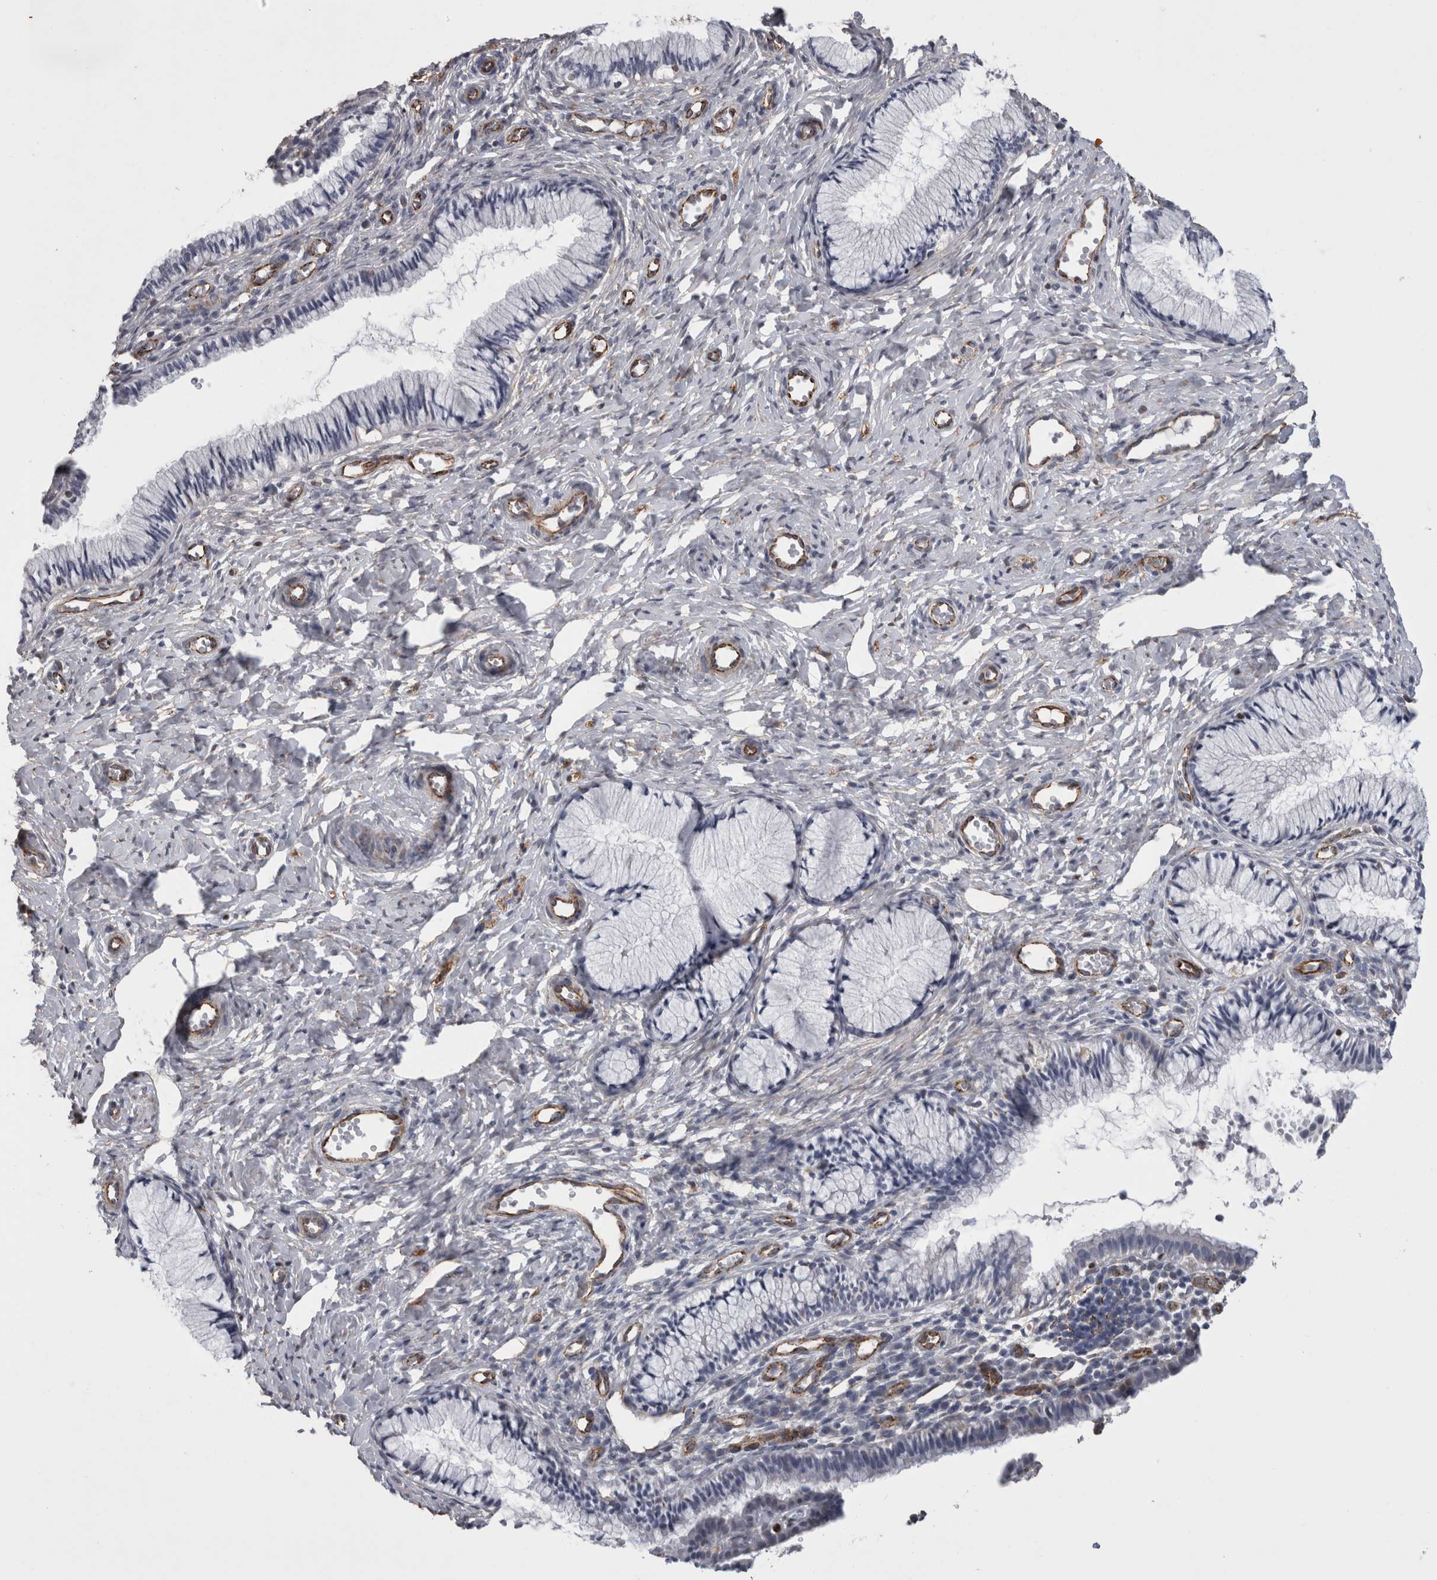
{"staining": {"intensity": "negative", "quantity": "none", "location": "none"}, "tissue": "cervix", "cell_type": "Glandular cells", "image_type": "normal", "snomed": [{"axis": "morphology", "description": "Normal tissue, NOS"}, {"axis": "topography", "description": "Cervix"}], "caption": "Protein analysis of unremarkable cervix demonstrates no significant positivity in glandular cells. (Immunohistochemistry (ihc), brightfield microscopy, high magnification).", "gene": "ACOT7", "patient": {"sex": "female", "age": 27}}